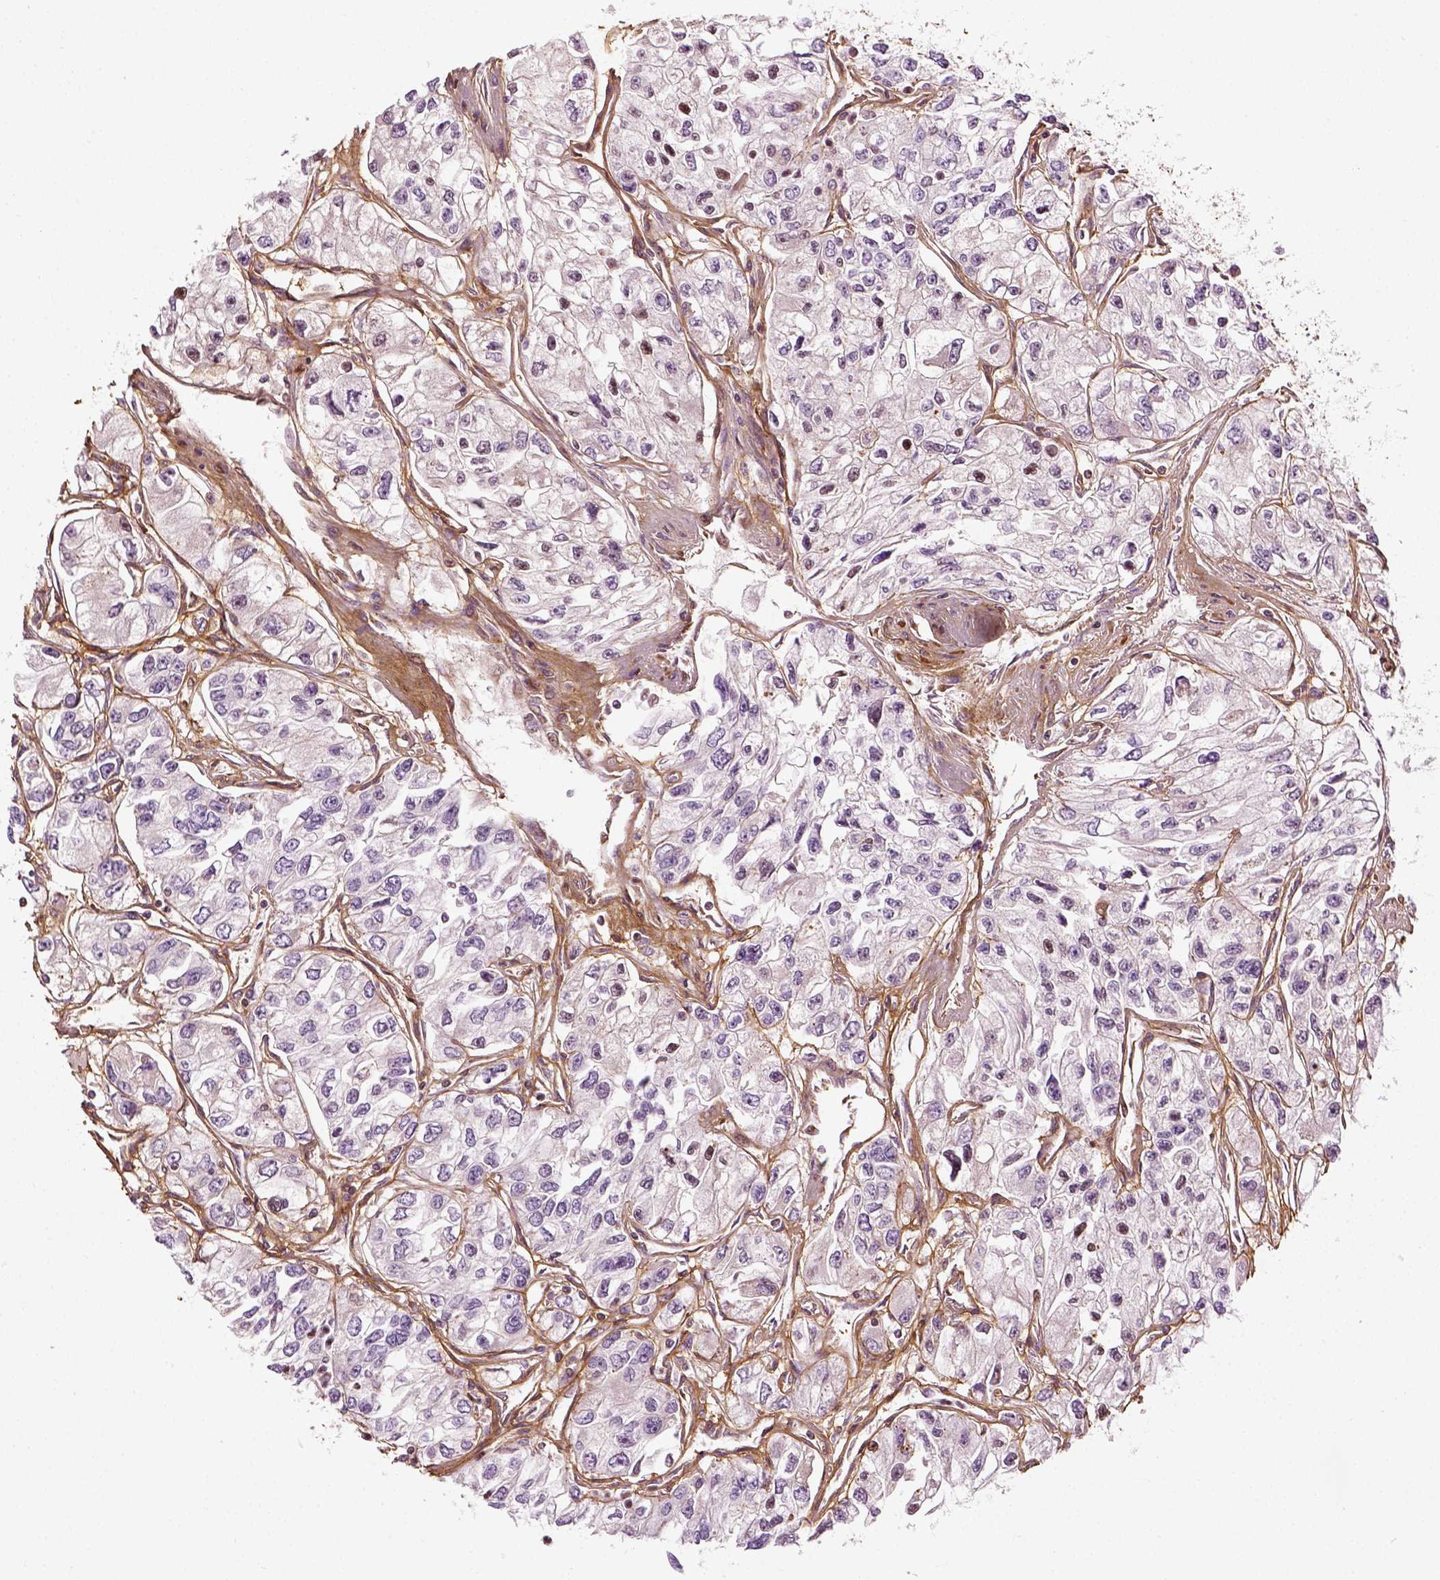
{"staining": {"intensity": "negative", "quantity": "none", "location": "none"}, "tissue": "renal cancer", "cell_type": "Tumor cells", "image_type": "cancer", "snomed": [{"axis": "morphology", "description": "Adenocarcinoma, NOS"}, {"axis": "topography", "description": "Kidney"}], "caption": "Immunohistochemistry (IHC) image of neoplastic tissue: human renal cancer (adenocarcinoma) stained with DAB shows no significant protein staining in tumor cells.", "gene": "COL6A2", "patient": {"sex": "female", "age": 59}}